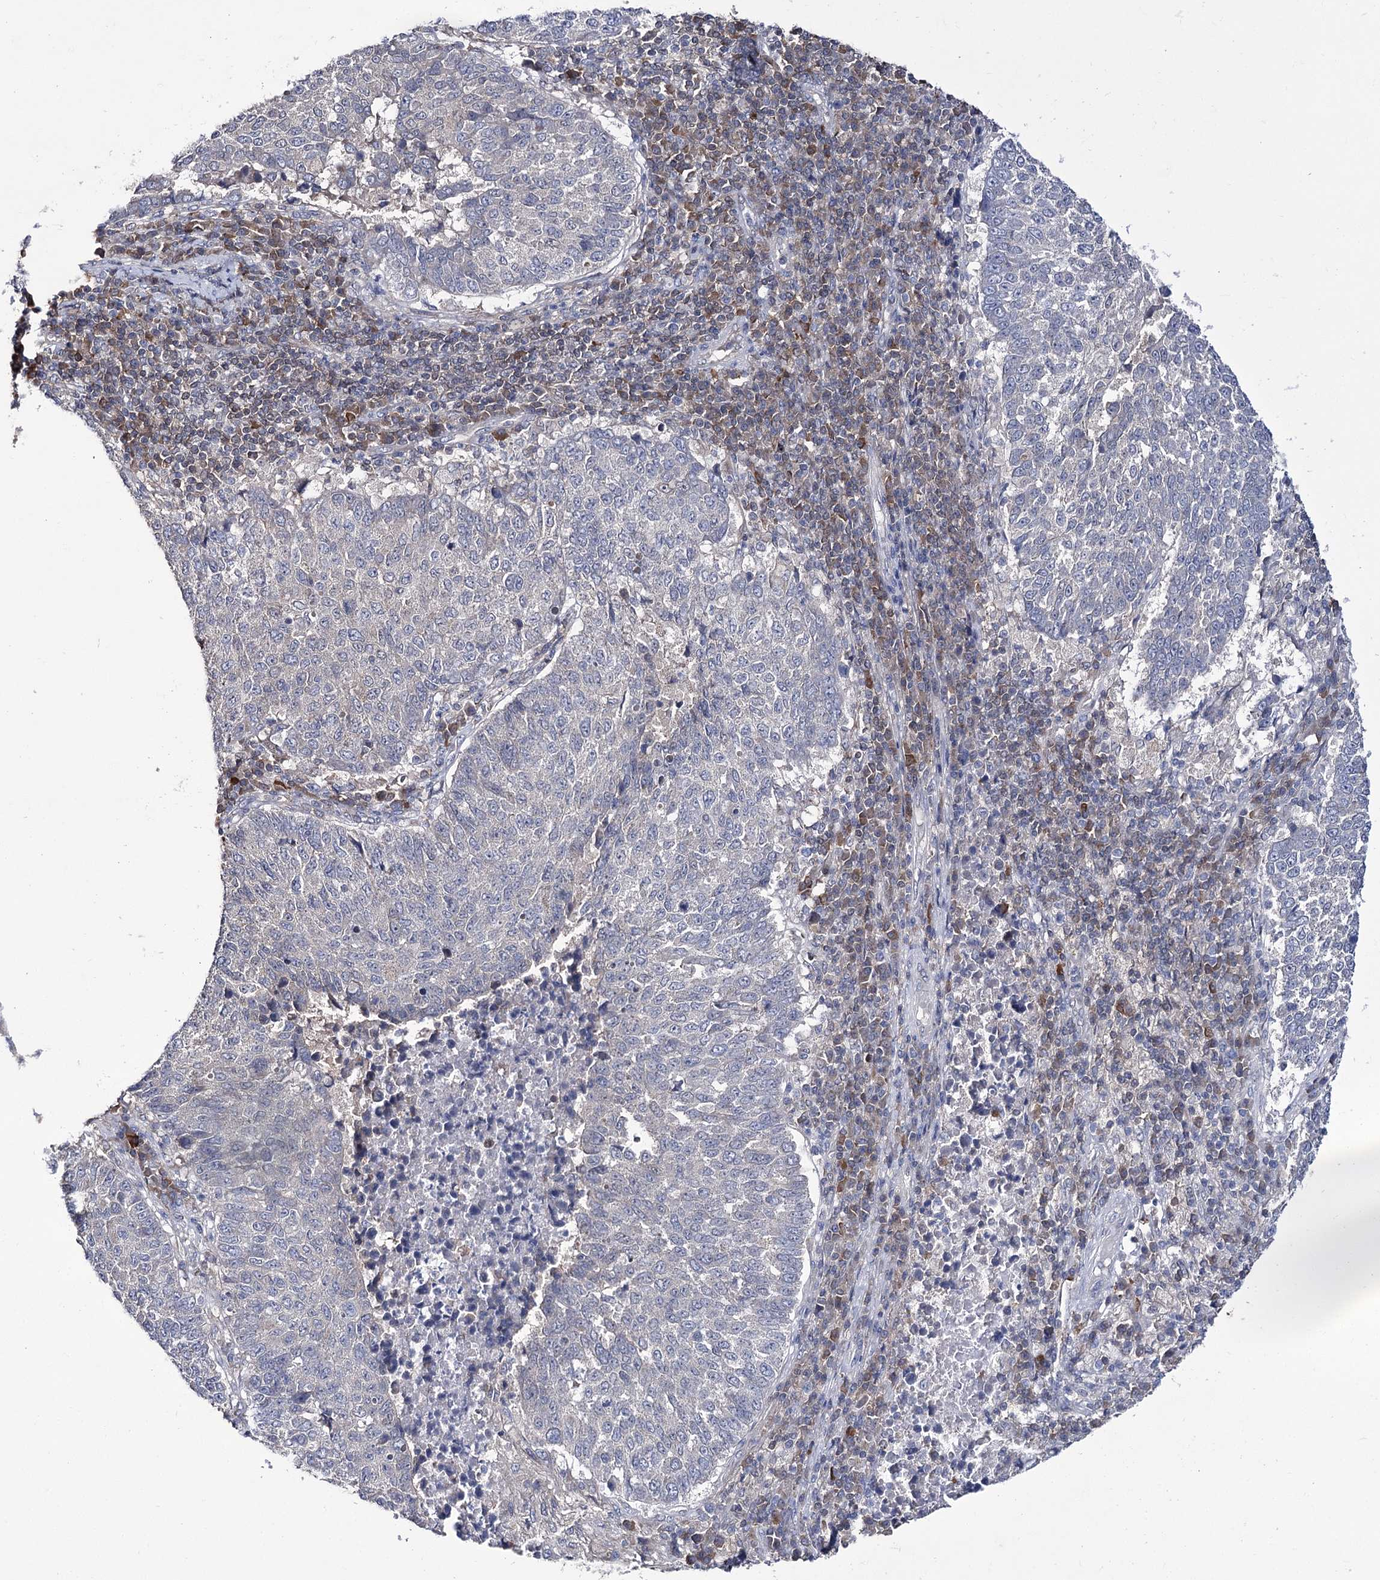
{"staining": {"intensity": "negative", "quantity": "none", "location": "none"}, "tissue": "lung cancer", "cell_type": "Tumor cells", "image_type": "cancer", "snomed": [{"axis": "morphology", "description": "Squamous cell carcinoma, NOS"}, {"axis": "topography", "description": "Lung"}], "caption": "There is no significant expression in tumor cells of lung cancer.", "gene": "PTER", "patient": {"sex": "male", "age": 73}}